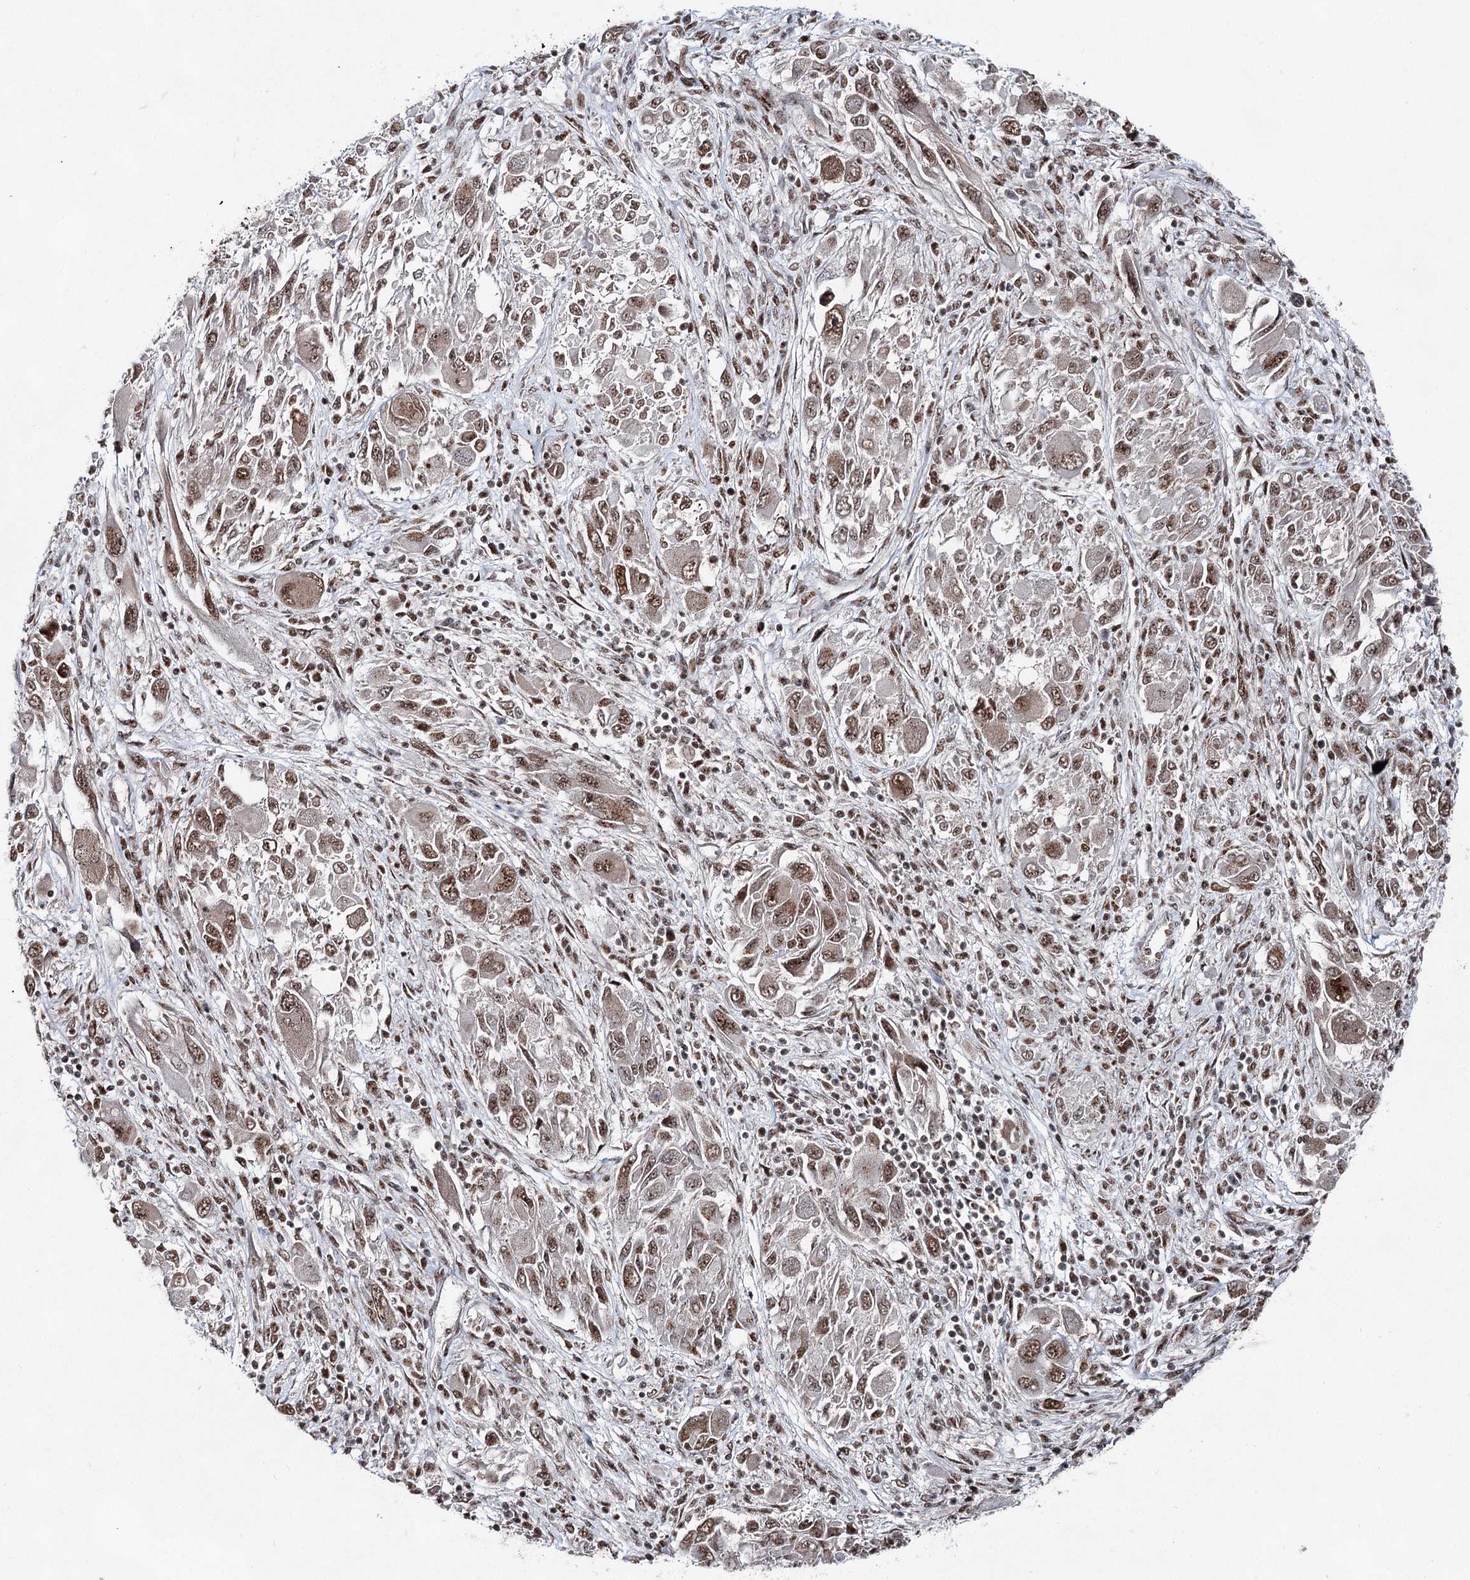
{"staining": {"intensity": "moderate", "quantity": ">75%", "location": "nuclear"}, "tissue": "melanoma", "cell_type": "Tumor cells", "image_type": "cancer", "snomed": [{"axis": "morphology", "description": "Malignant melanoma, NOS"}, {"axis": "topography", "description": "Skin"}], "caption": "Protein staining exhibits moderate nuclear expression in about >75% of tumor cells in malignant melanoma.", "gene": "ZCCHC8", "patient": {"sex": "female", "age": 91}}